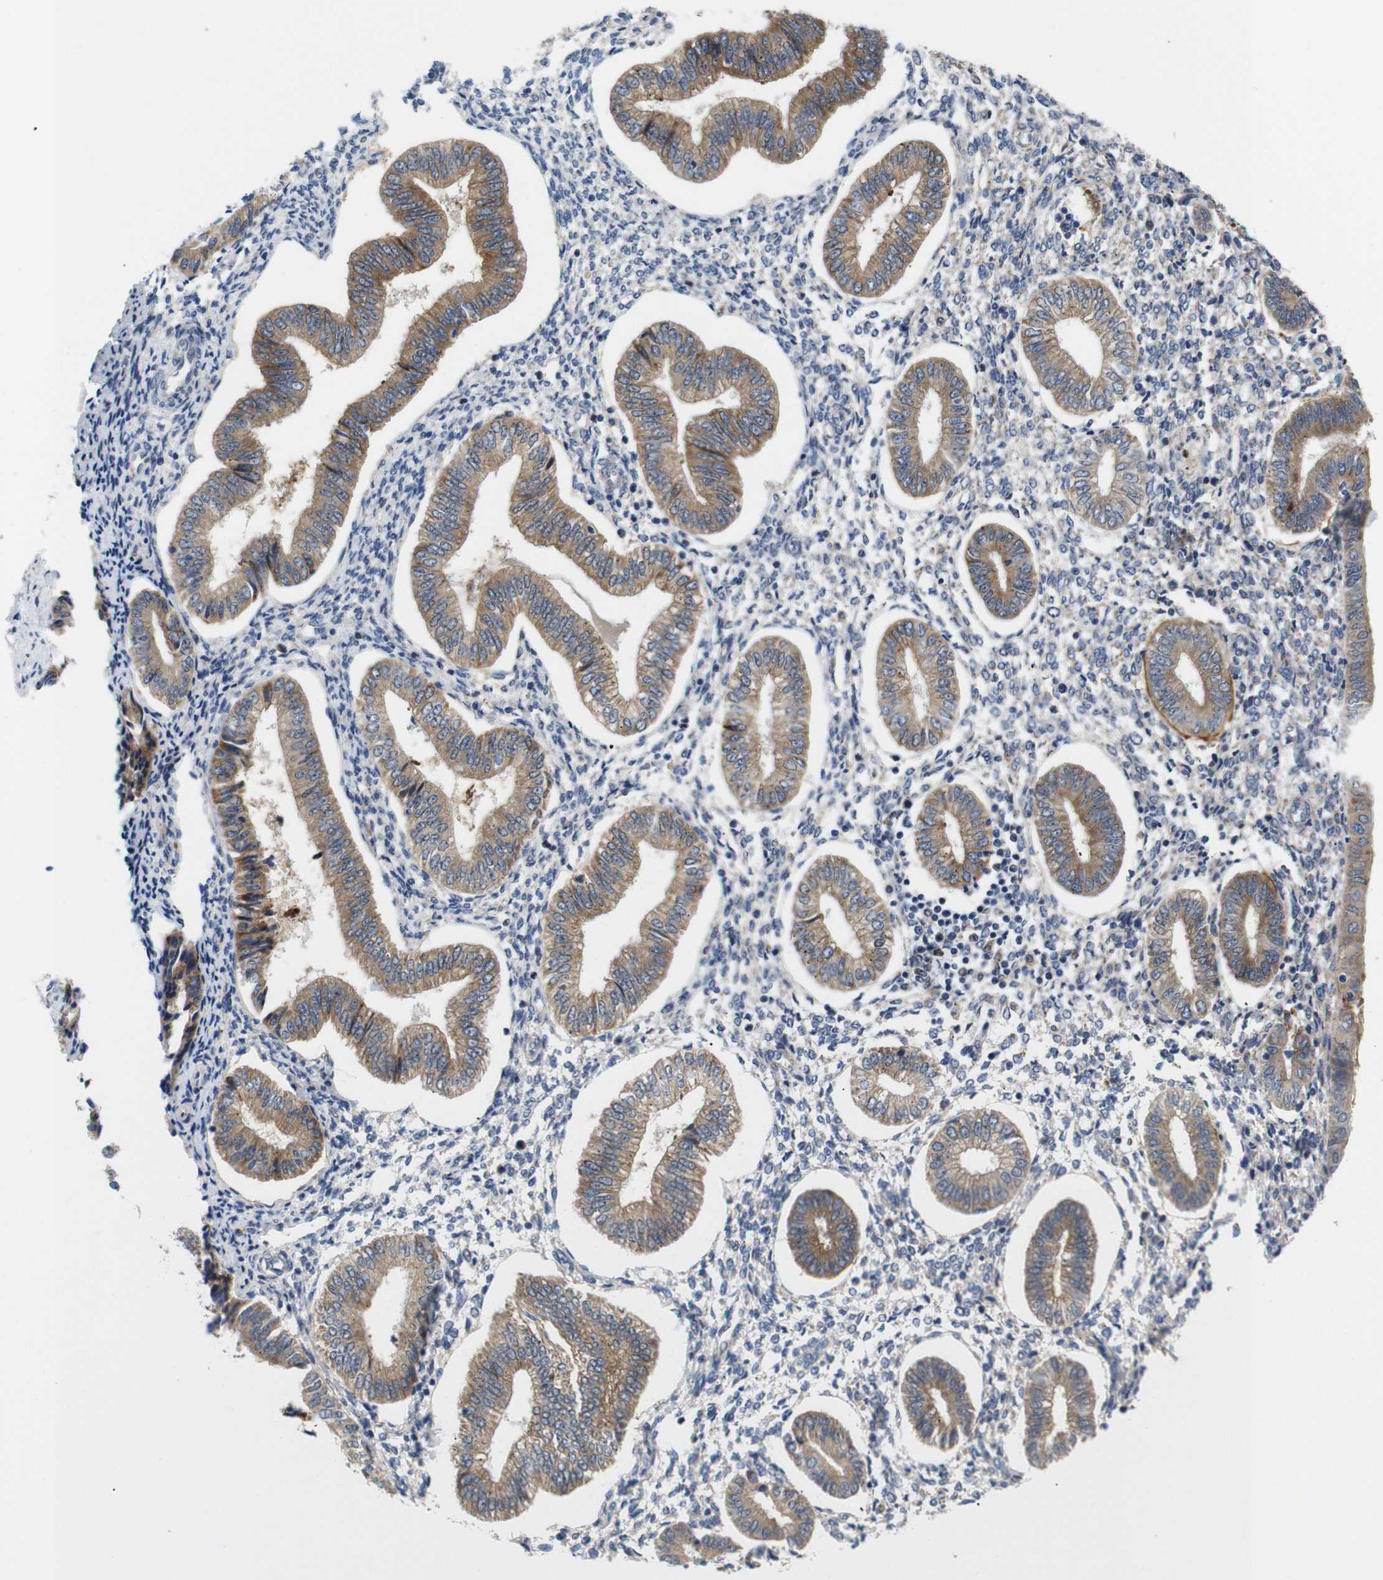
{"staining": {"intensity": "moderate", "quantity": "<25%", "location": "cytoplasmic/membranous"}, "tissue": "endometrium", "cell_type": "Cells in endometrial stroma", "image_type": "normal", "snomed": [{"axis": "morphology", "description": "Normal tissue, NOS"}, {"axis": "topography", "description": "Endometrium"}], "caption": "Protein staining displays moderate cytoplasmic/membranous staining in about <25% of cells in endometrial stroma in benign endometrium. (Brightfield microscopy of DAB IHC at high magnification).", "gene": "UBE2G2", "patient": {"sex": "female", "age": 50}}